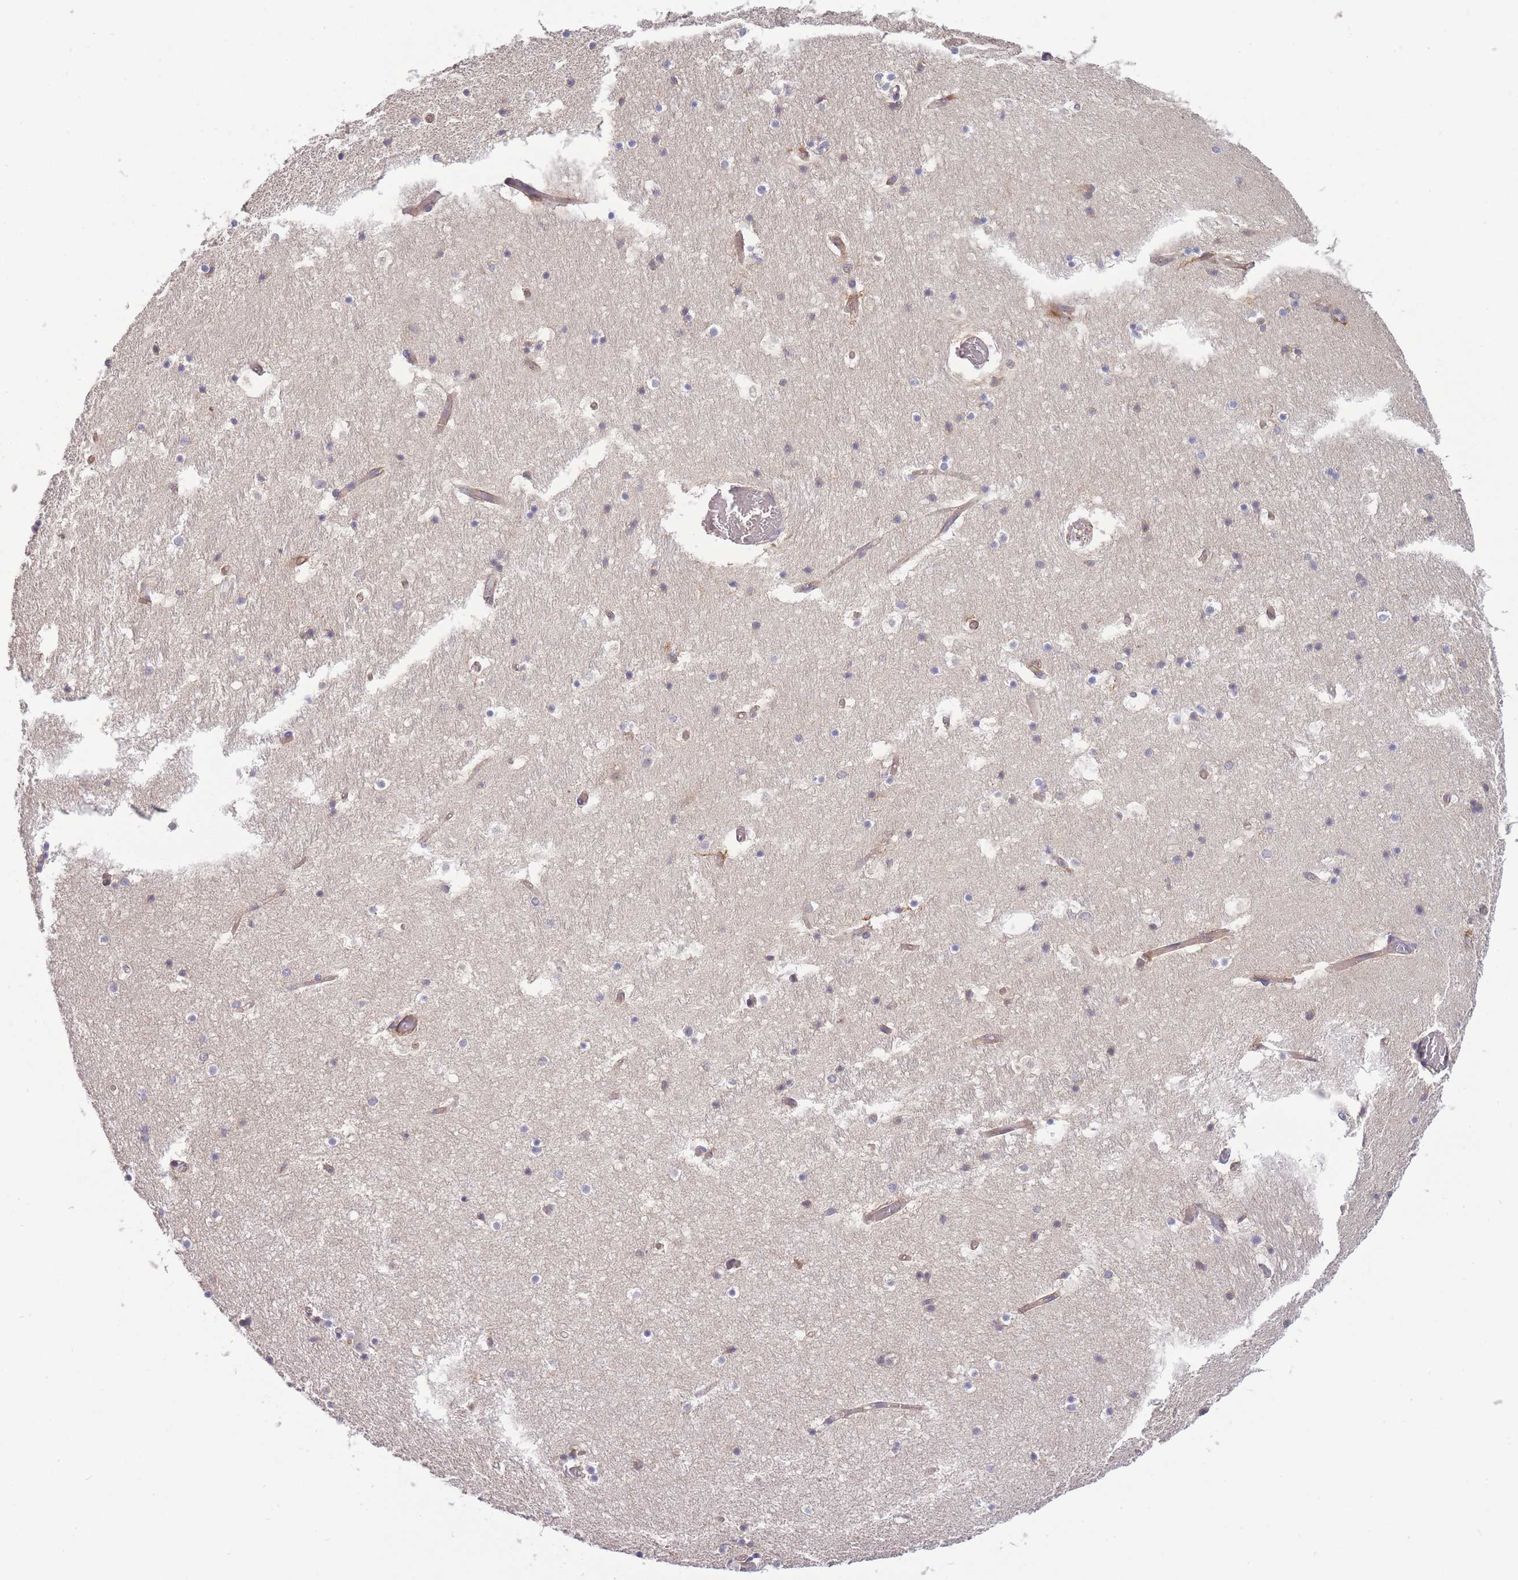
{"staining": {"intensity": "weak", "quantity": "<25%", "location": "cytoplasmic/membranous"}, "tissue": "hippocampus", "cell_type": "Glial cells", "image_type": "normal", "snomed": [{"axis": "morphology", "description": "Normal tissue, NOS"}, {"axis": "topography", "description": "Hippocampus"}], "caption": "High power microscopy micrograph of an immunohistochemistry (IHC) photomicrograph of benign hippocampus, revealing no significant expression in glial cells.", "gene": "NDUFAF5", "patient": {"sex": "female", "age": 52}}